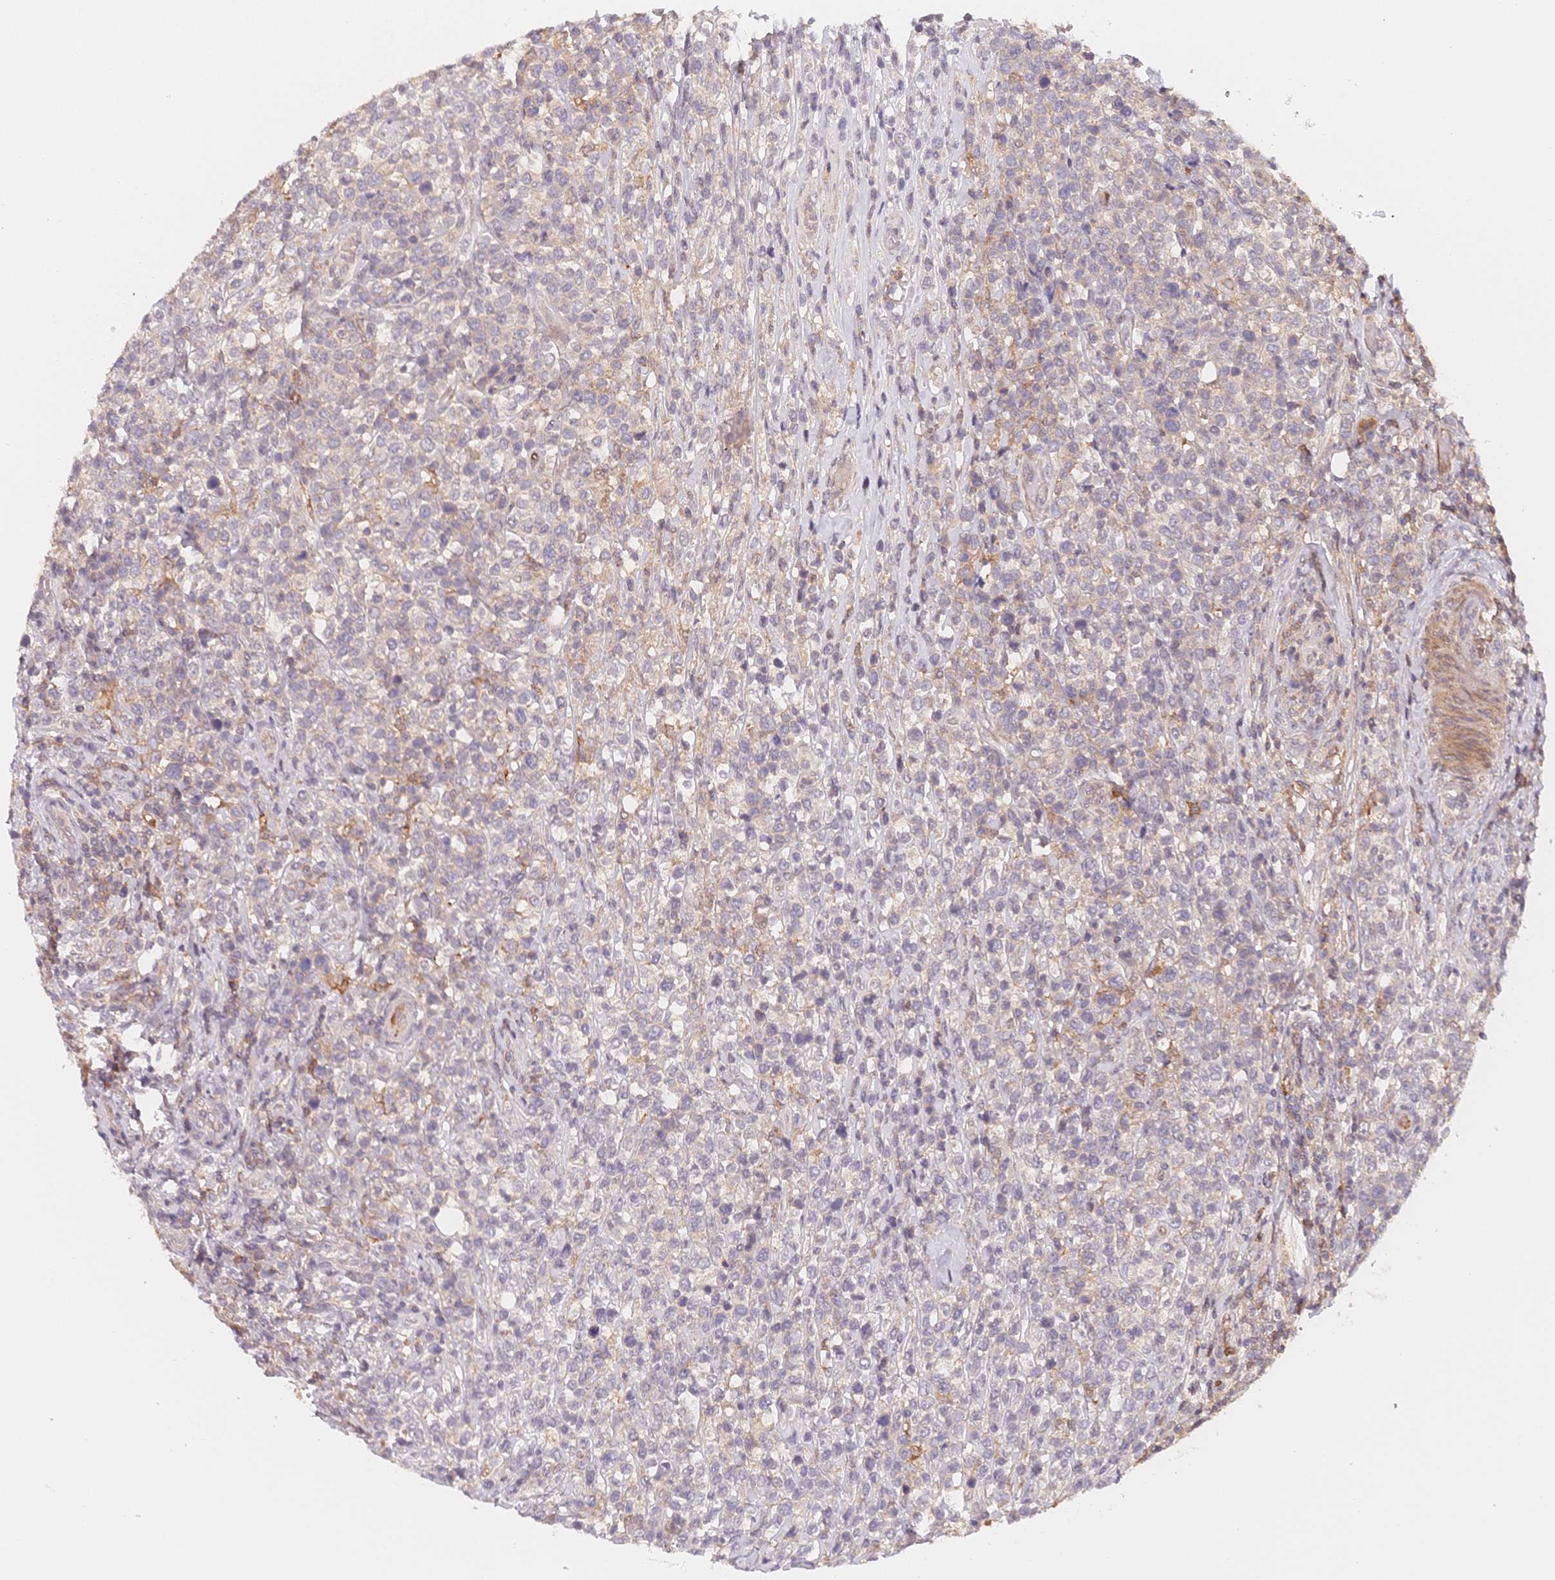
{"staining": {"intensity": "negative", "quantity": "none", "location": "none"}, "tissue": "lymphoma", "cell_type": "Tumor cells", "image_type": "cancer", "snomed": [{"axis": "morphology", "description": "Malignant lymphoma, non-Hodgkin's type, High grade"}, {"axis": "topography", "description": "Soft tissue"}], "caption": "Tumor cells show no significant staining in lymphoma.", "gene": "C12orf75", "patient": {"sex": "female", "age": 56}}